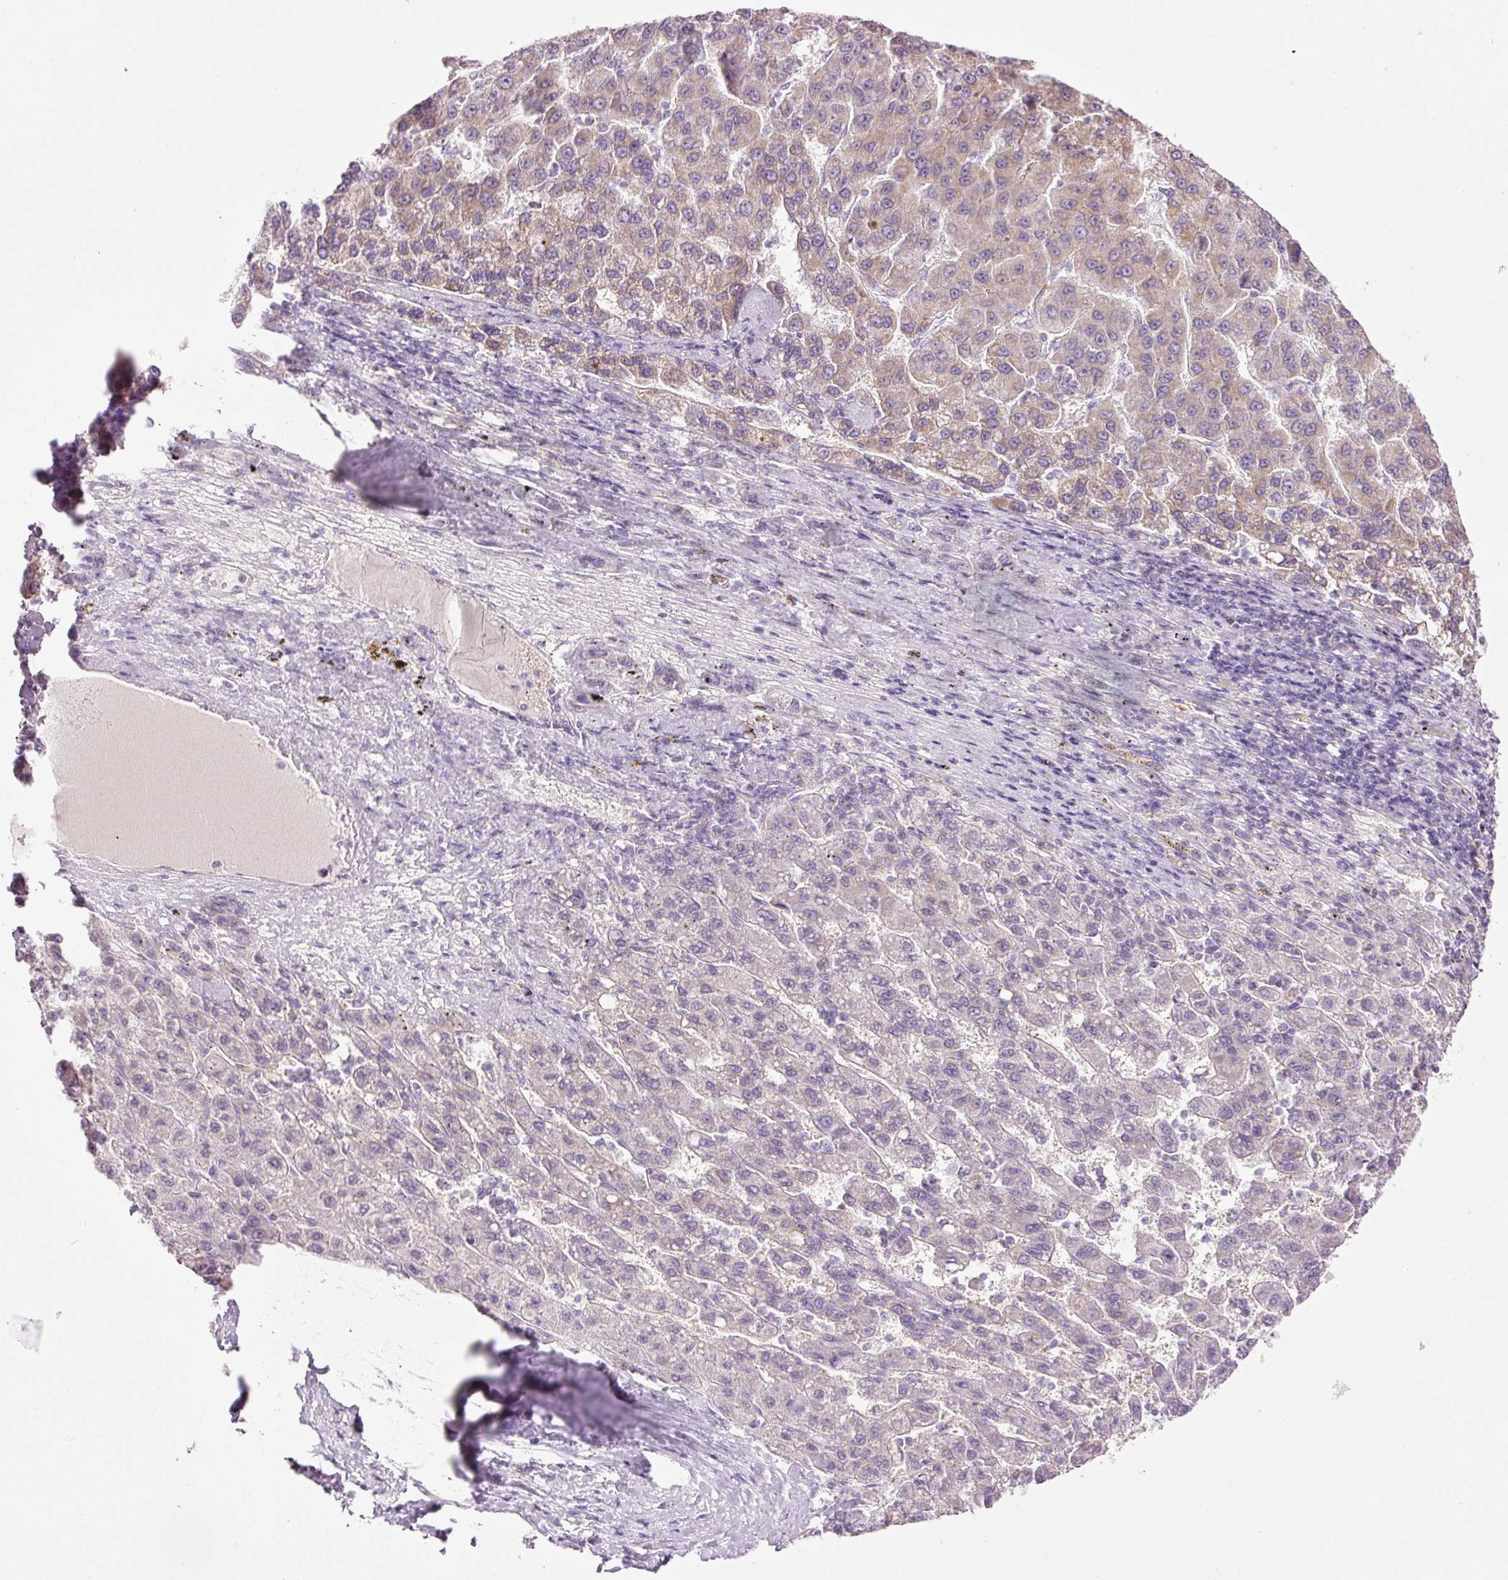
{"staining": {"intensity": "weak", "quantity": ">75%", "location": "cytoplasmic/membranous"}, "tissue": "liver cancer", "cell_type": "Tumor cells", "image_type": "cancer", "snomed": [{"axis": "morphology", "description": "Carcinoma, Hepatocellular, NOS"}, {"axis": "topography", "description": "Liver"}], "caption": "The histopathology image displays staining of liver cancer (hepatocellular carcinoma), revealing weak cytoplasmic/membranous protein expression (brown color) within tumor cells.", "gene": "CARD16", "patient": {"sex": "female", "age": 82}}